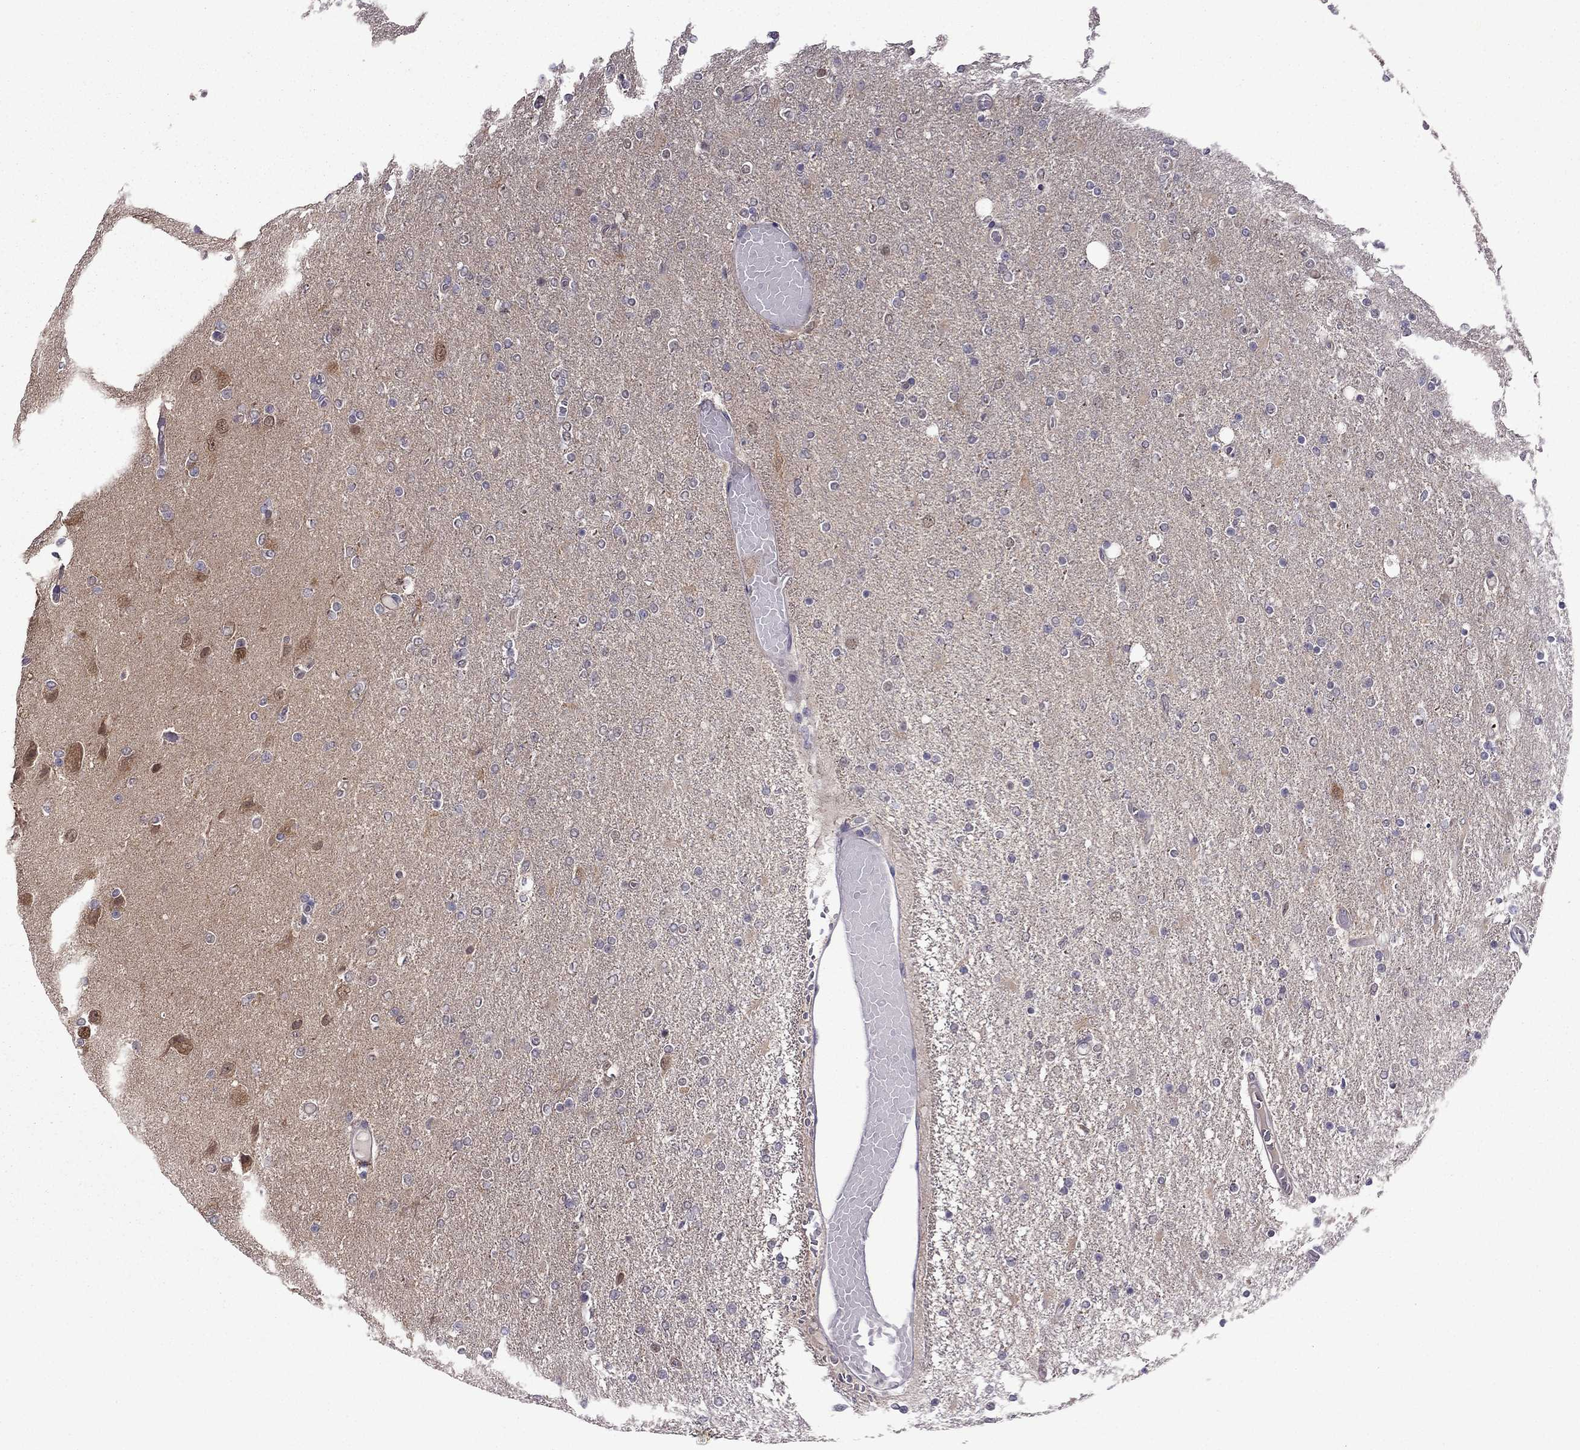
{"staining": {"intensity": "negative", "quantity": "none", "location": "none"}, "tissue": "glioma", "cell_type": "Tumor cells", "image_type": "cancer", "snomed": [{"axis": "morphology", "description": "Glioma, malignant, High grade"}, {"axis": "topography", "description": "Cerebral cortex"}], "caption": "High magnification brightfield microscopy of glioma stained with DAB (3,3'-diaminobenzidine) (brown) and counterstained with hematoxylin (blue): tumor cells show no significant staining. (Brightfield microscopy of DAB (3,3'-diaminobenzidine) immunohistochemistry at high magnification).", "gene": "CDK5", "patient": {"sex": "male", "age": 70}}